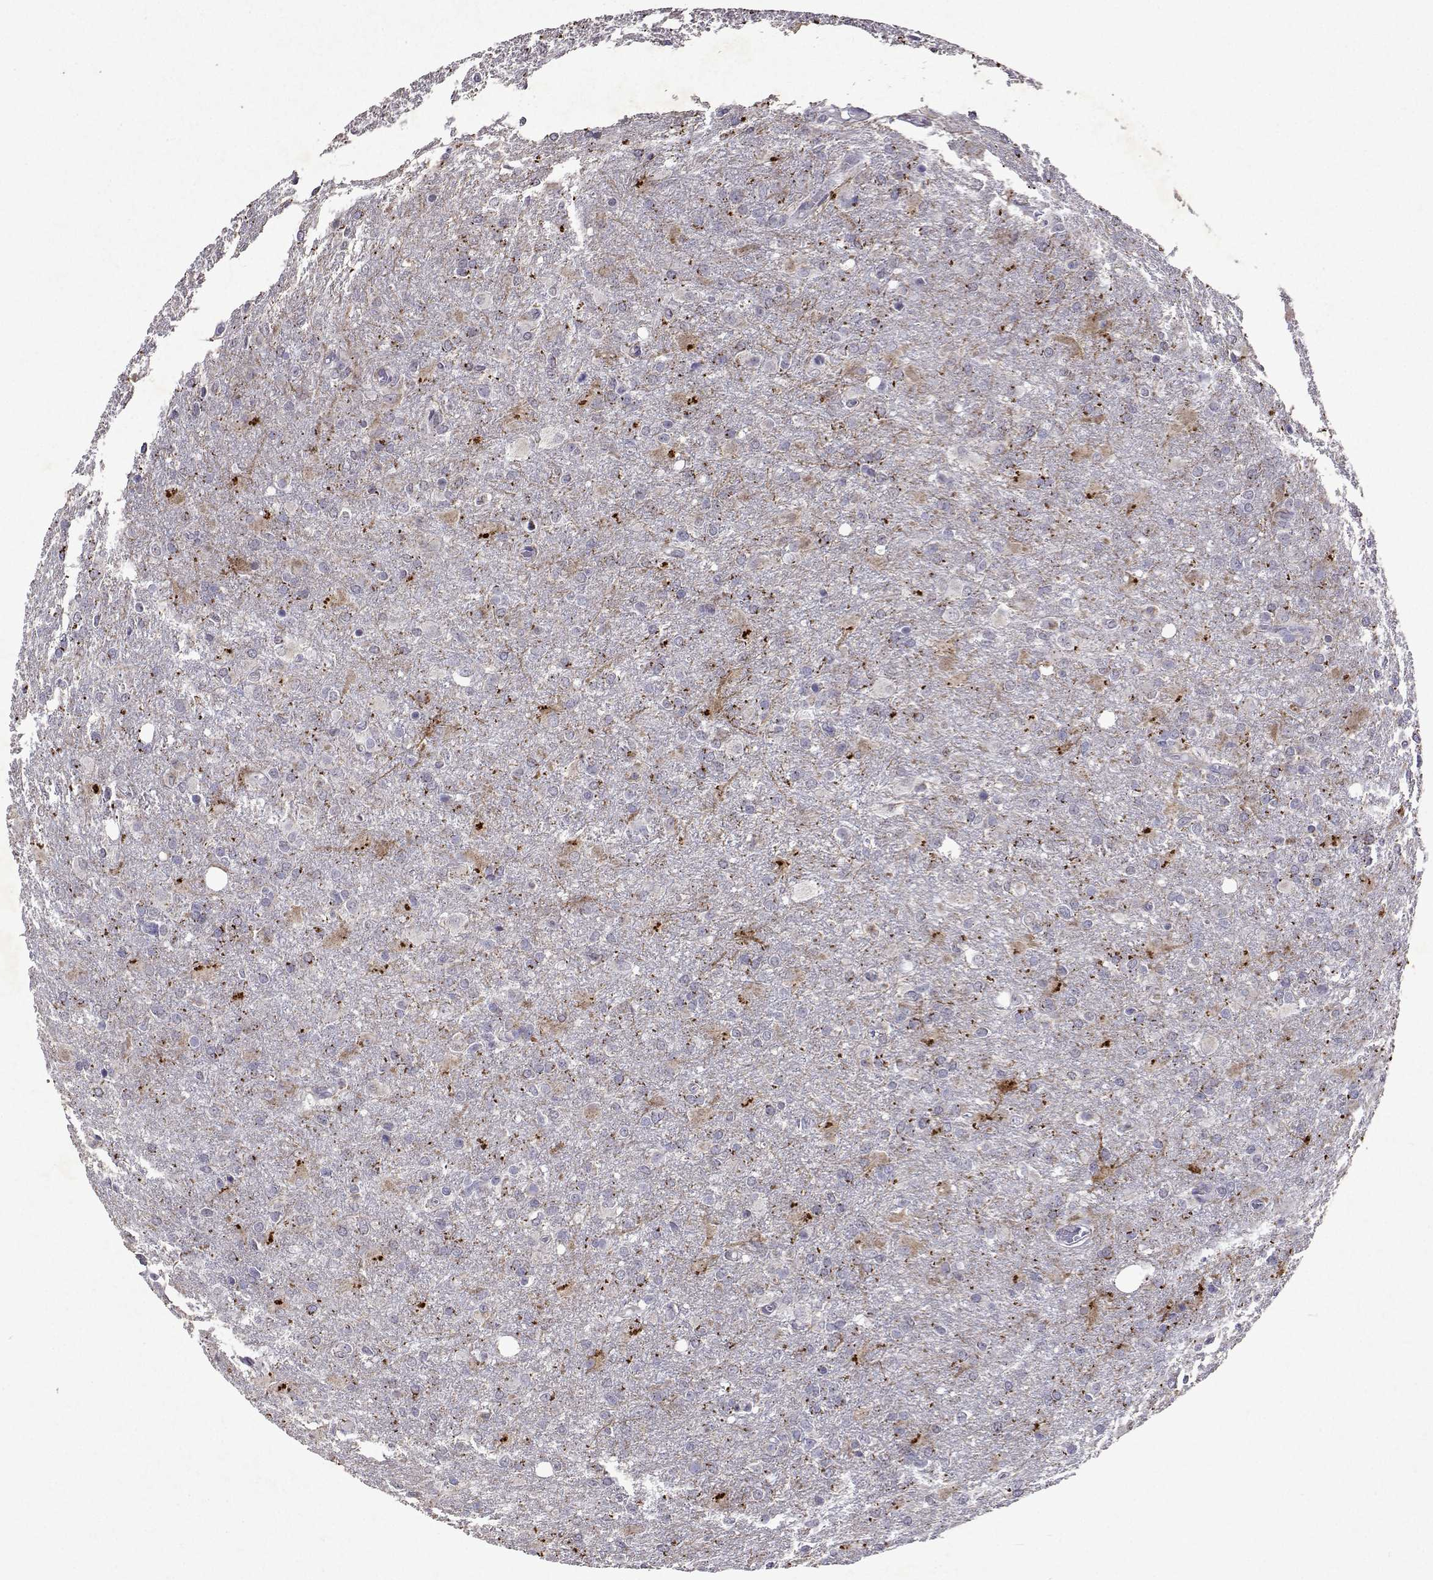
{"staining": {"intensity": "negative", "quantity": "none", "location": "none"}, "tissue": "glioma", "cell_type": "Tumor cells", "image_type": "cancer", "snomed": [{"axis": "morphology", "description": "Glioma, malignant, High grade"}, {"axis": "topography", "description": "Brain"}], "caption": "Tumor cells show no significant protein positivity in glioma.", "gene": "DUSP28", "patient": {"sex": "male", "age": 68}}